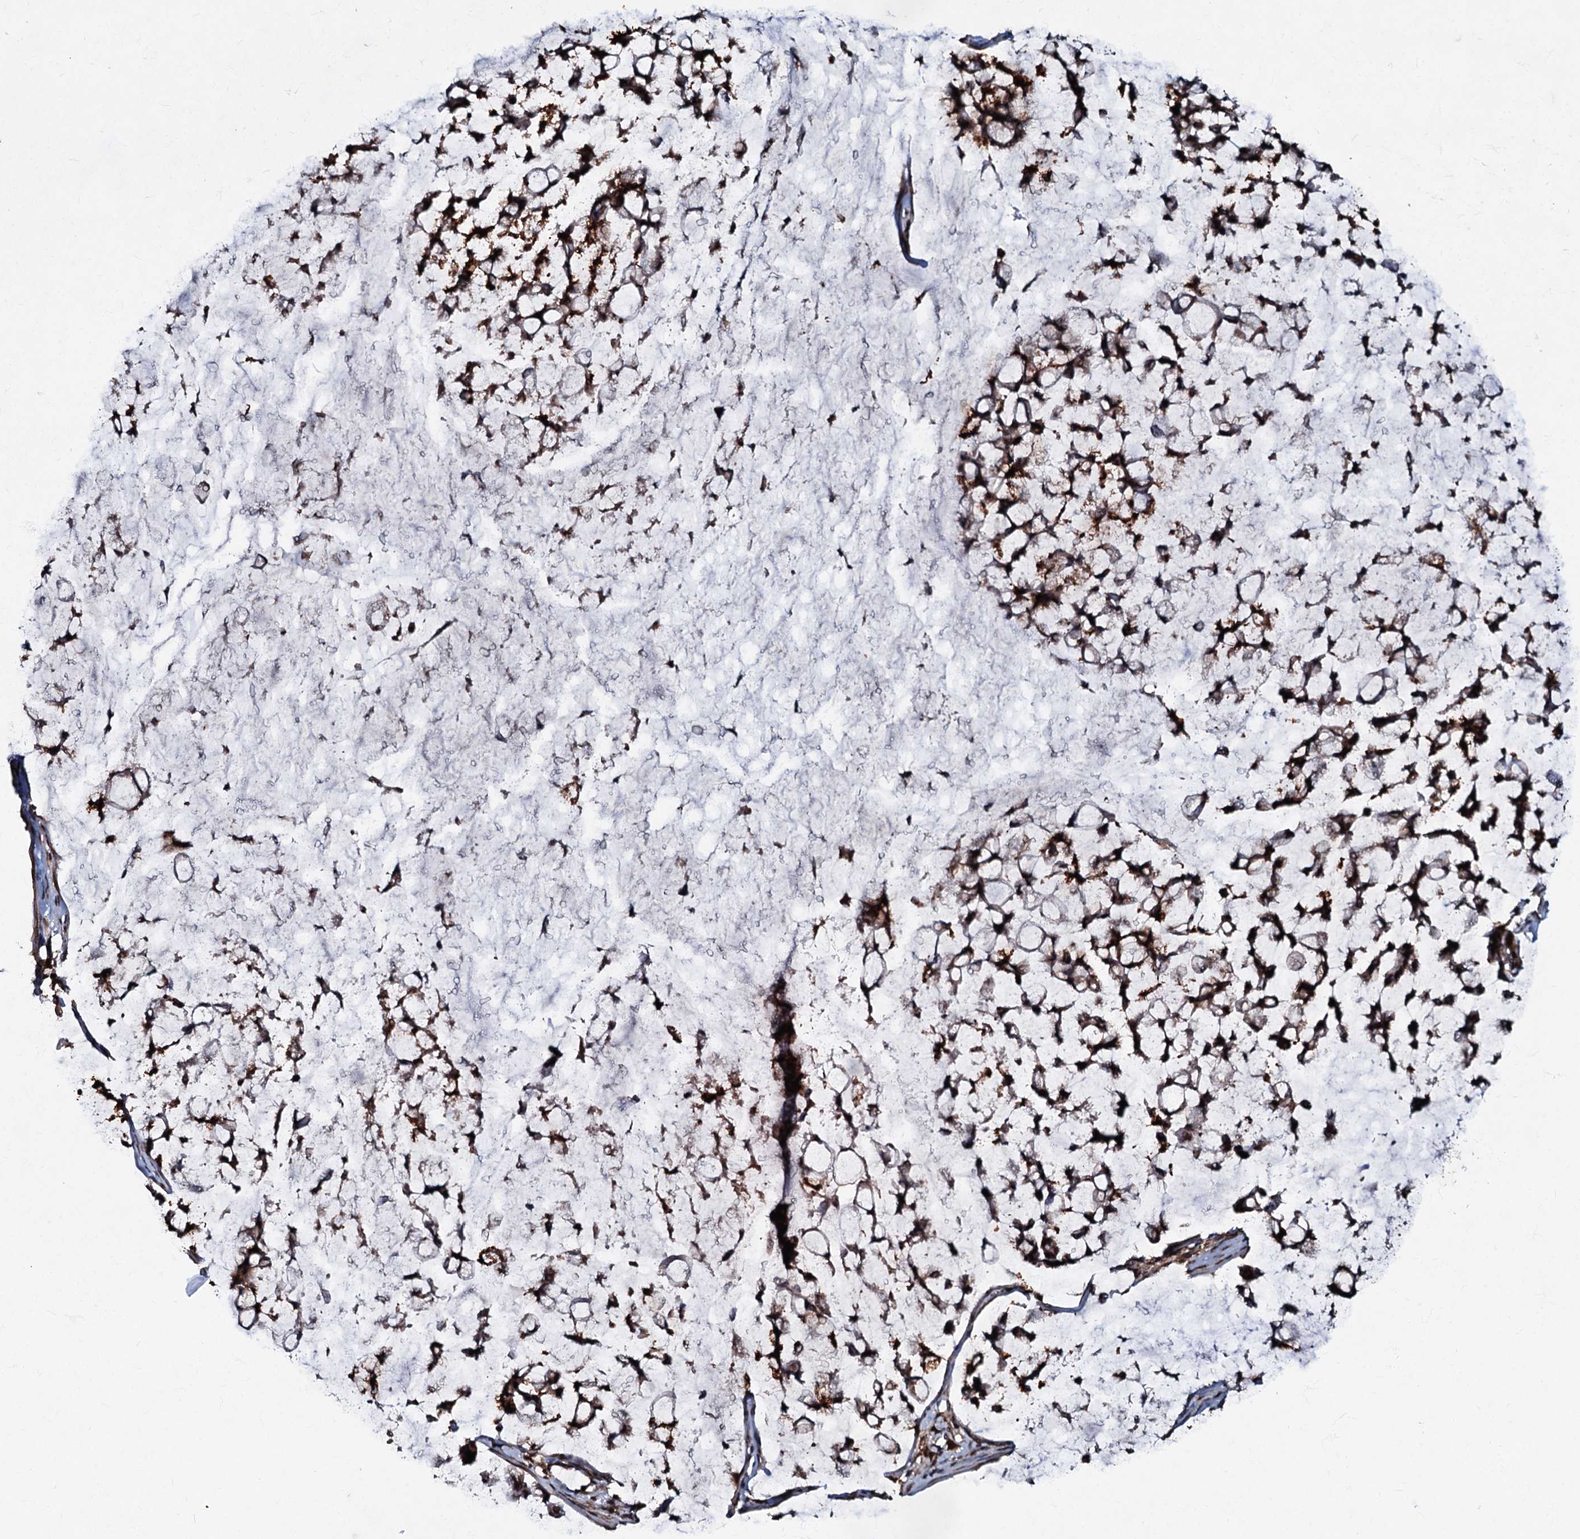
{"staining": {"intensity": "moderate", "quantity": ">75%", "location": "cytoplasmic/membranous,nuclear"}, "tissue": "stomach cancer", "cell_type": "Tumor cells", "image_type": "cancer", "snomed": [{"axis": "morphology", "description": "Adenocarcinoma, NOS"}, {"axis": "topography", "description": "Stomach, lower"}], "caption": "Protein analysis of stomach cancer tissue exhibits moderate cytoplasmic/membranous and nuclear expression in approximately >75% of tumor cells. Immunohistochemistry stains the protein of interest in brown and the nuclei are stained blue.", "gene": "C18orf32", "patient": {"sex": "male", "age": 67}}